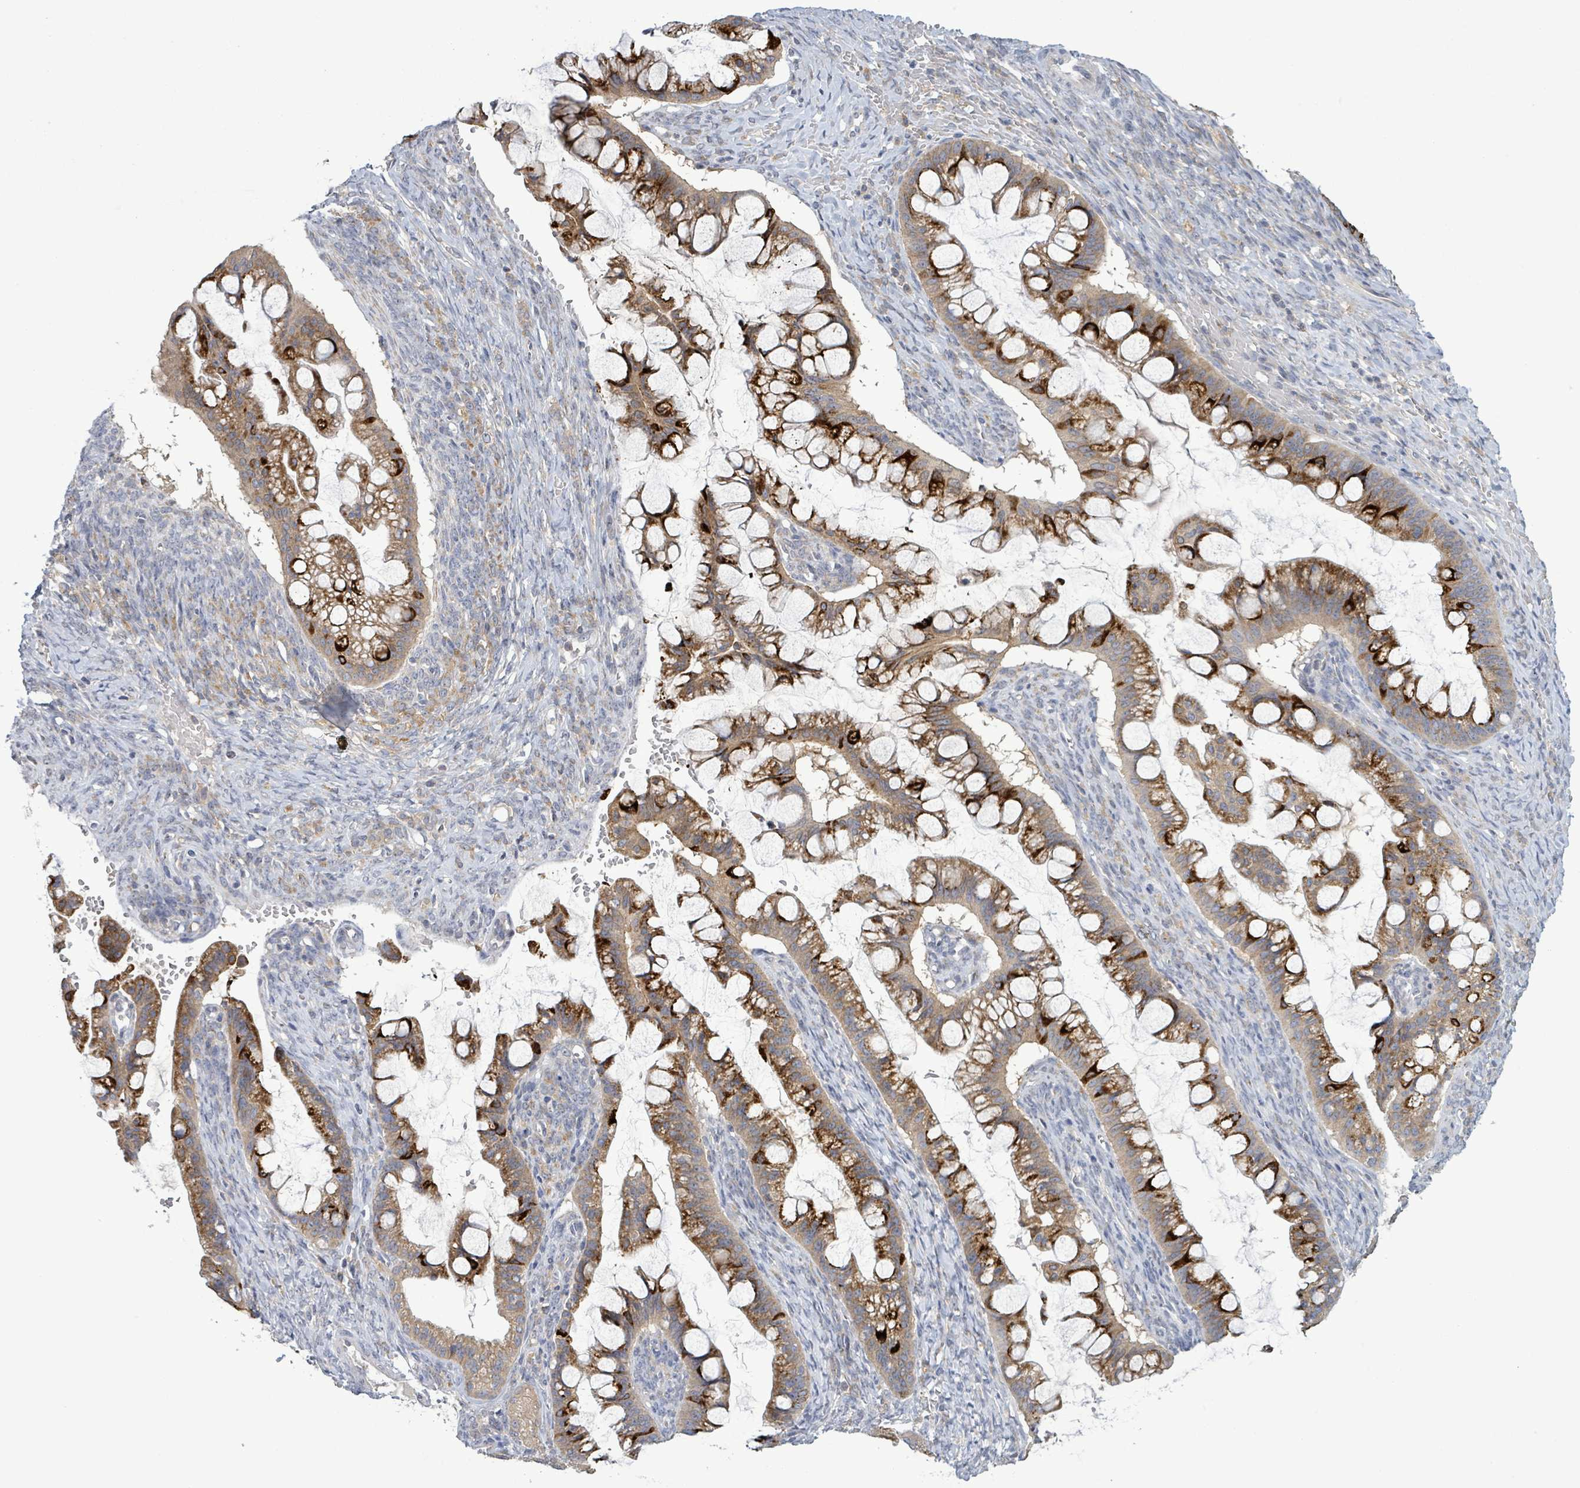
{"staining": {"intensity": "strong", "quantity": "25%-75%", "location": "cytoplasmic/membranous"}, "tissue": "ovarian cancer", "cell_type": "Tumor cells", "image_type": "cancer", "snomed": [{"axis": "morphology", "description": "Cystadenocarcinoma, mucinous, NOS"}, {"axis": "topography", "description": "Ovary"}], "caption": "Tumor cells display high levels of strong cytoplasmic/membranous positivity in about 25%-75% of cells in human ovarian mucinous cystadenocarcinoma. (brown staining indicates protein expression, while blue staining denotes nuclei).", "gene": "ATP13A1", "patient": {"sex": "female", "age": 73}}